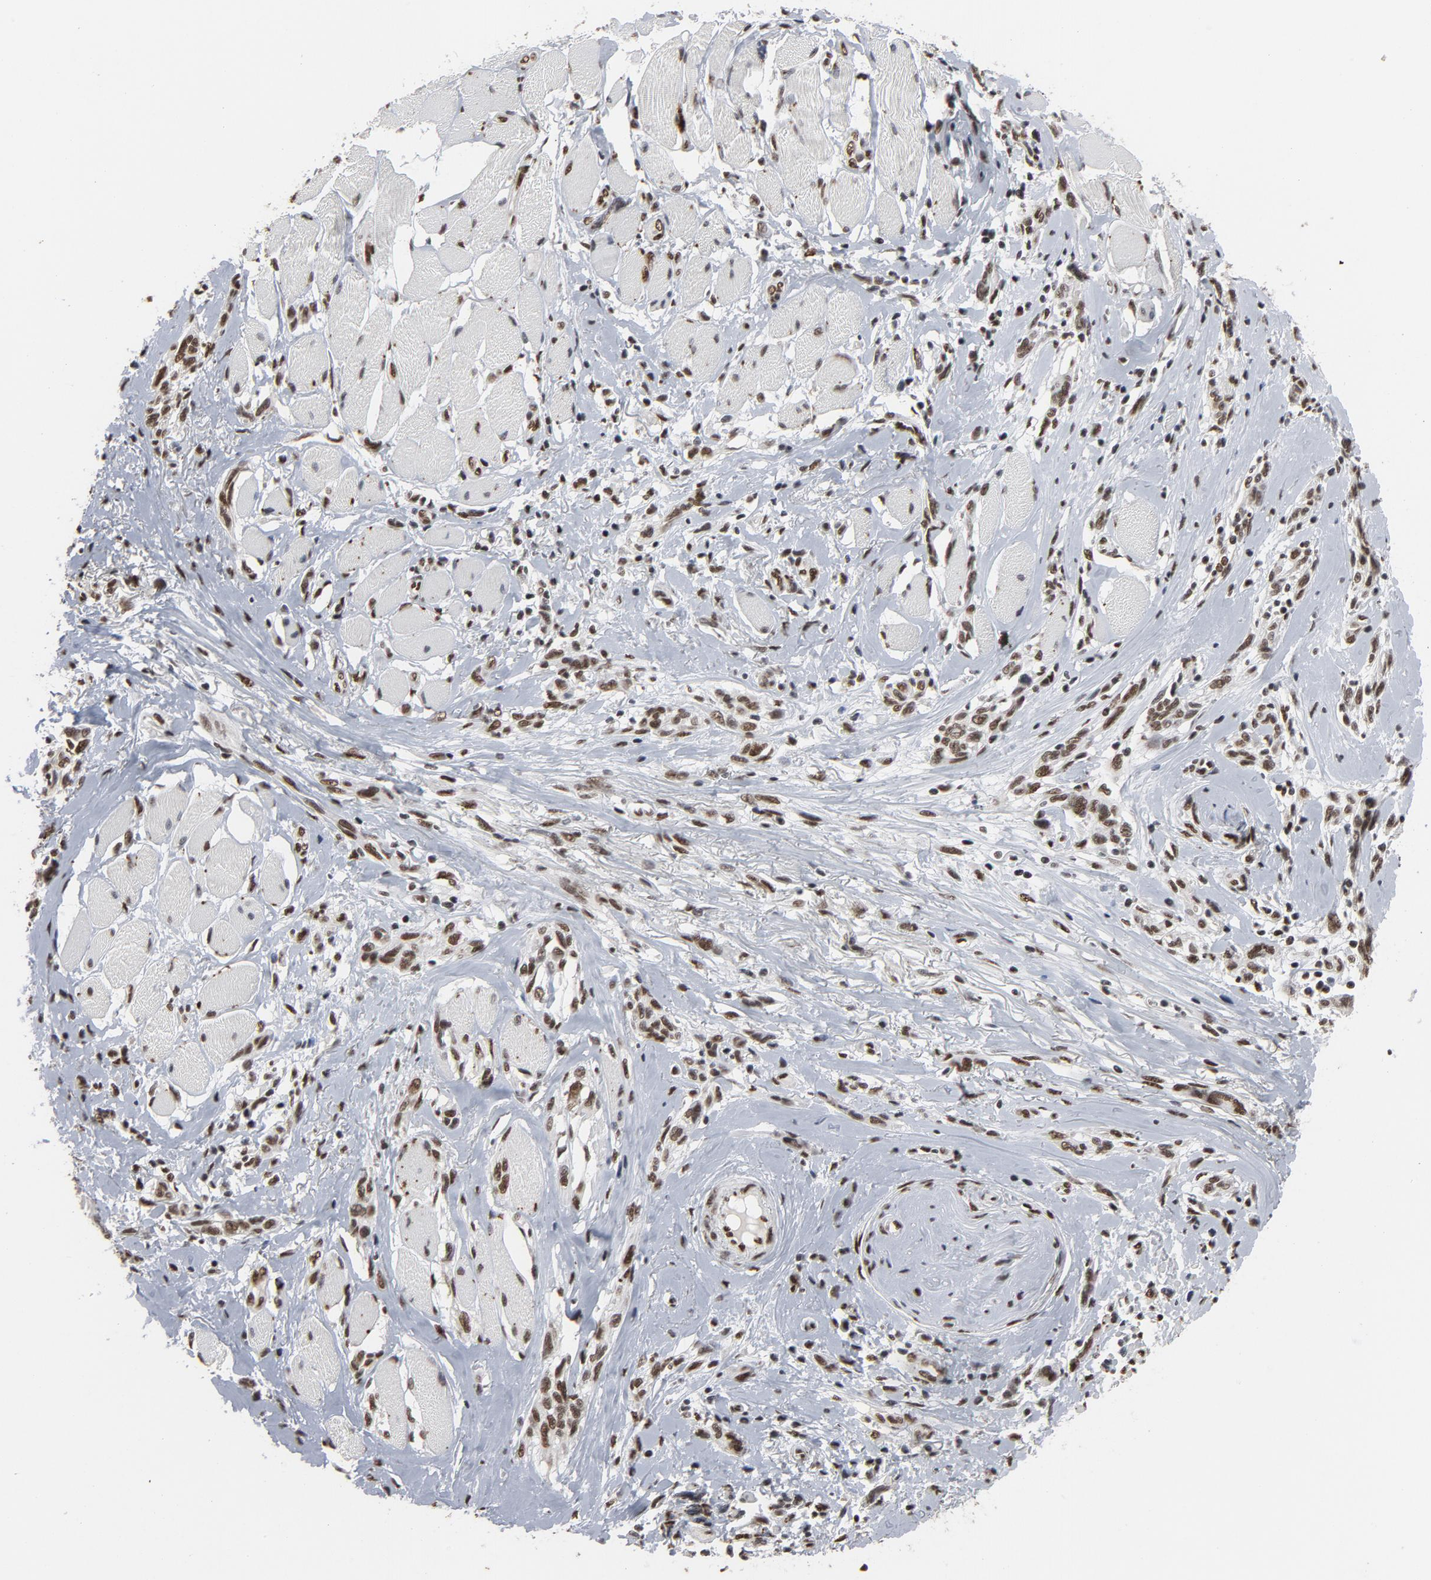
{"staining": {"intensity": "moderate", "quantity": ">75%", "location": "nuclear"}, "tissue": "melanoma", "cell_type": "Tumor cells", "image_type": "cancer", "snomed": [{"axis": "morphology", "description": "Malignant melanoma, NOS"}, {"axis": "topography", "description": "Skin"}], "caption": "The histopathology image displays immunohistochemical staining of malignant melanoma. There is moderate nuclear positivity is seen in approximately >75% of tumor cells.", "gene": "MRE11", "patient": {"sex": "male", "age": 91}}